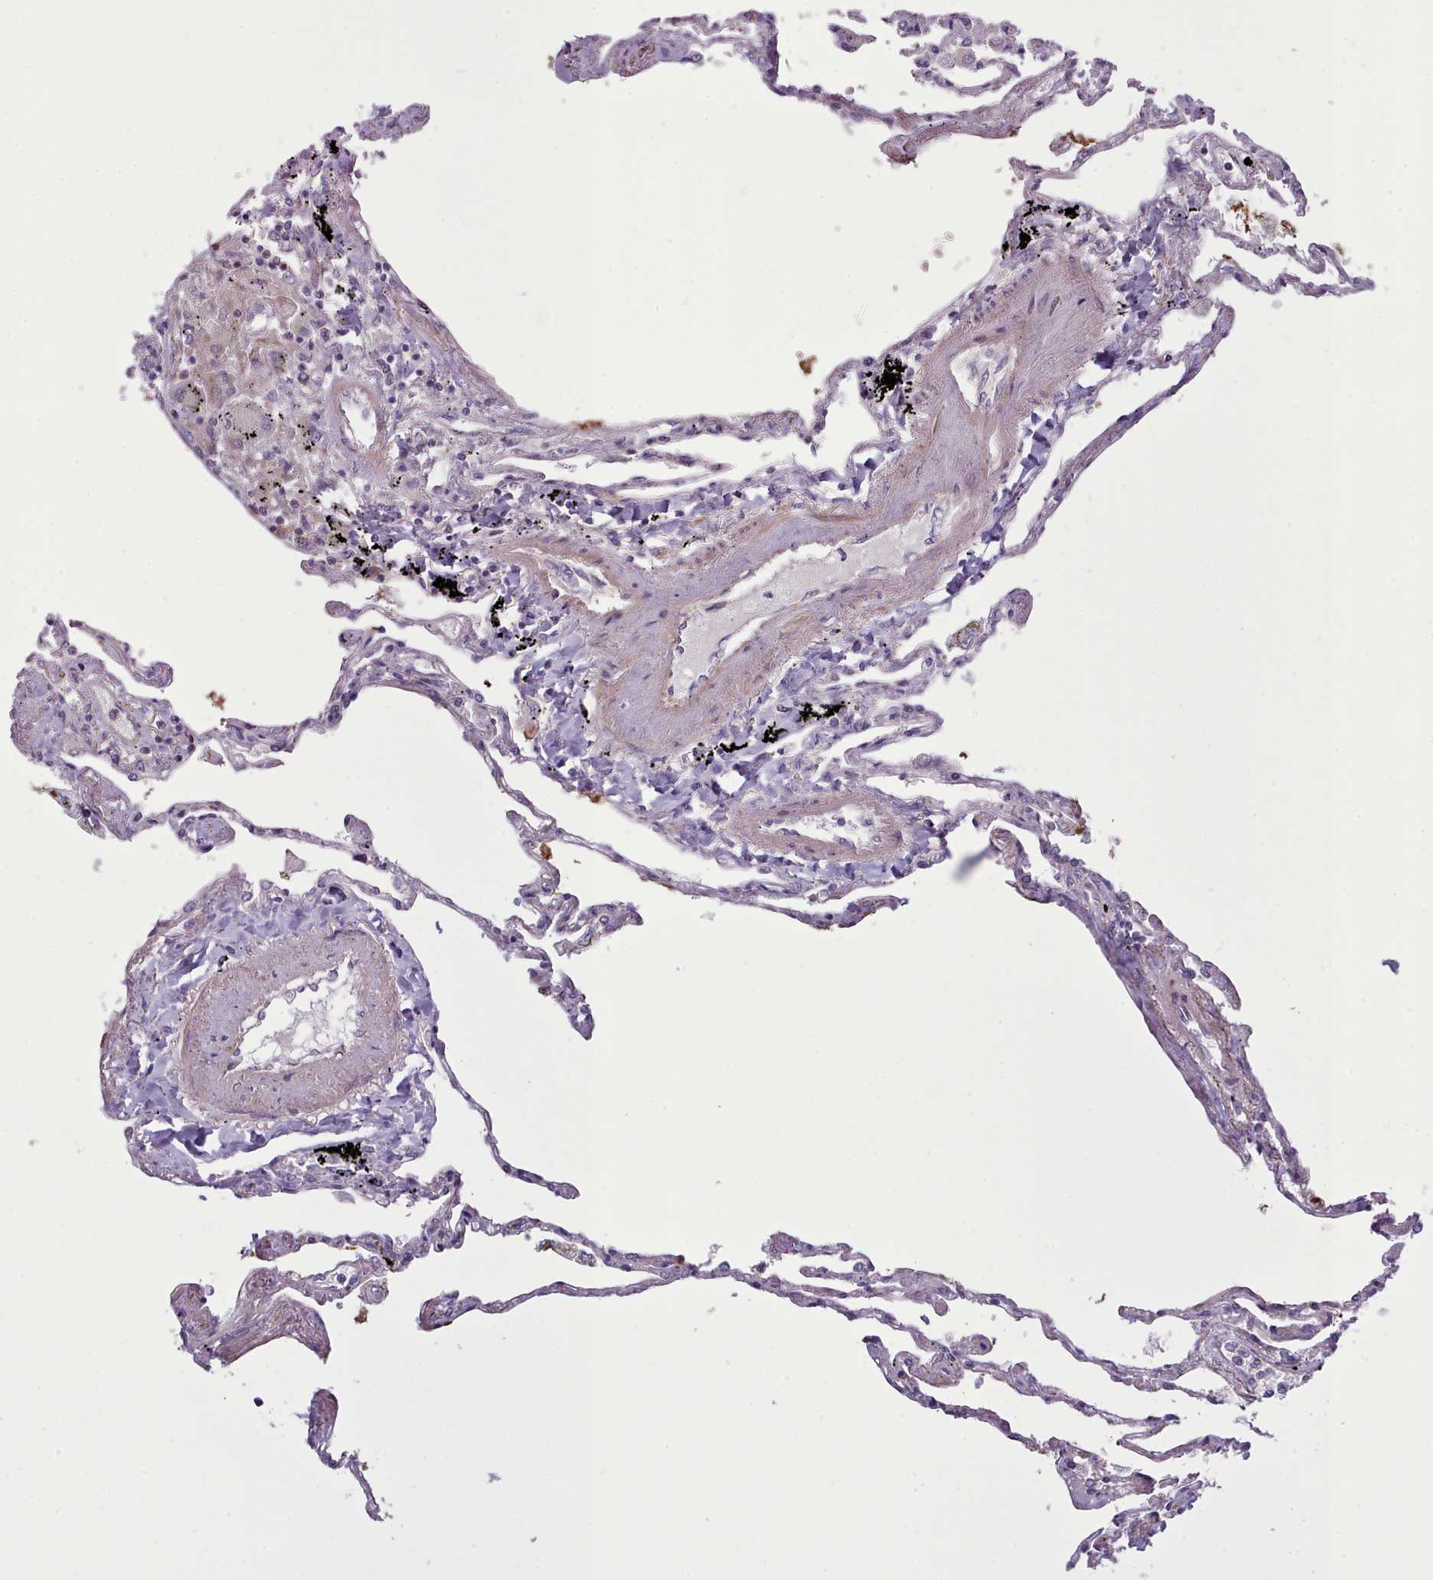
{"staining": {"intensity": "negative", "quantity": "none", "location": "none"}, "tissue": "lung", "cell_type": "Alveolar cells", "image_type": "normal", "snomed": [{"axis": "morphology", "description": "Normal tissue, NOS"}, {"axis": "topography", "description": "Lung"}], "caption": "Immunohistochemistry histopathology image of unremarkable lung stained for a protein (brown), which shows no staining in alveolar cells.", "gene": "TENT4B", "patient": {"sex": "female", "age": 67}}